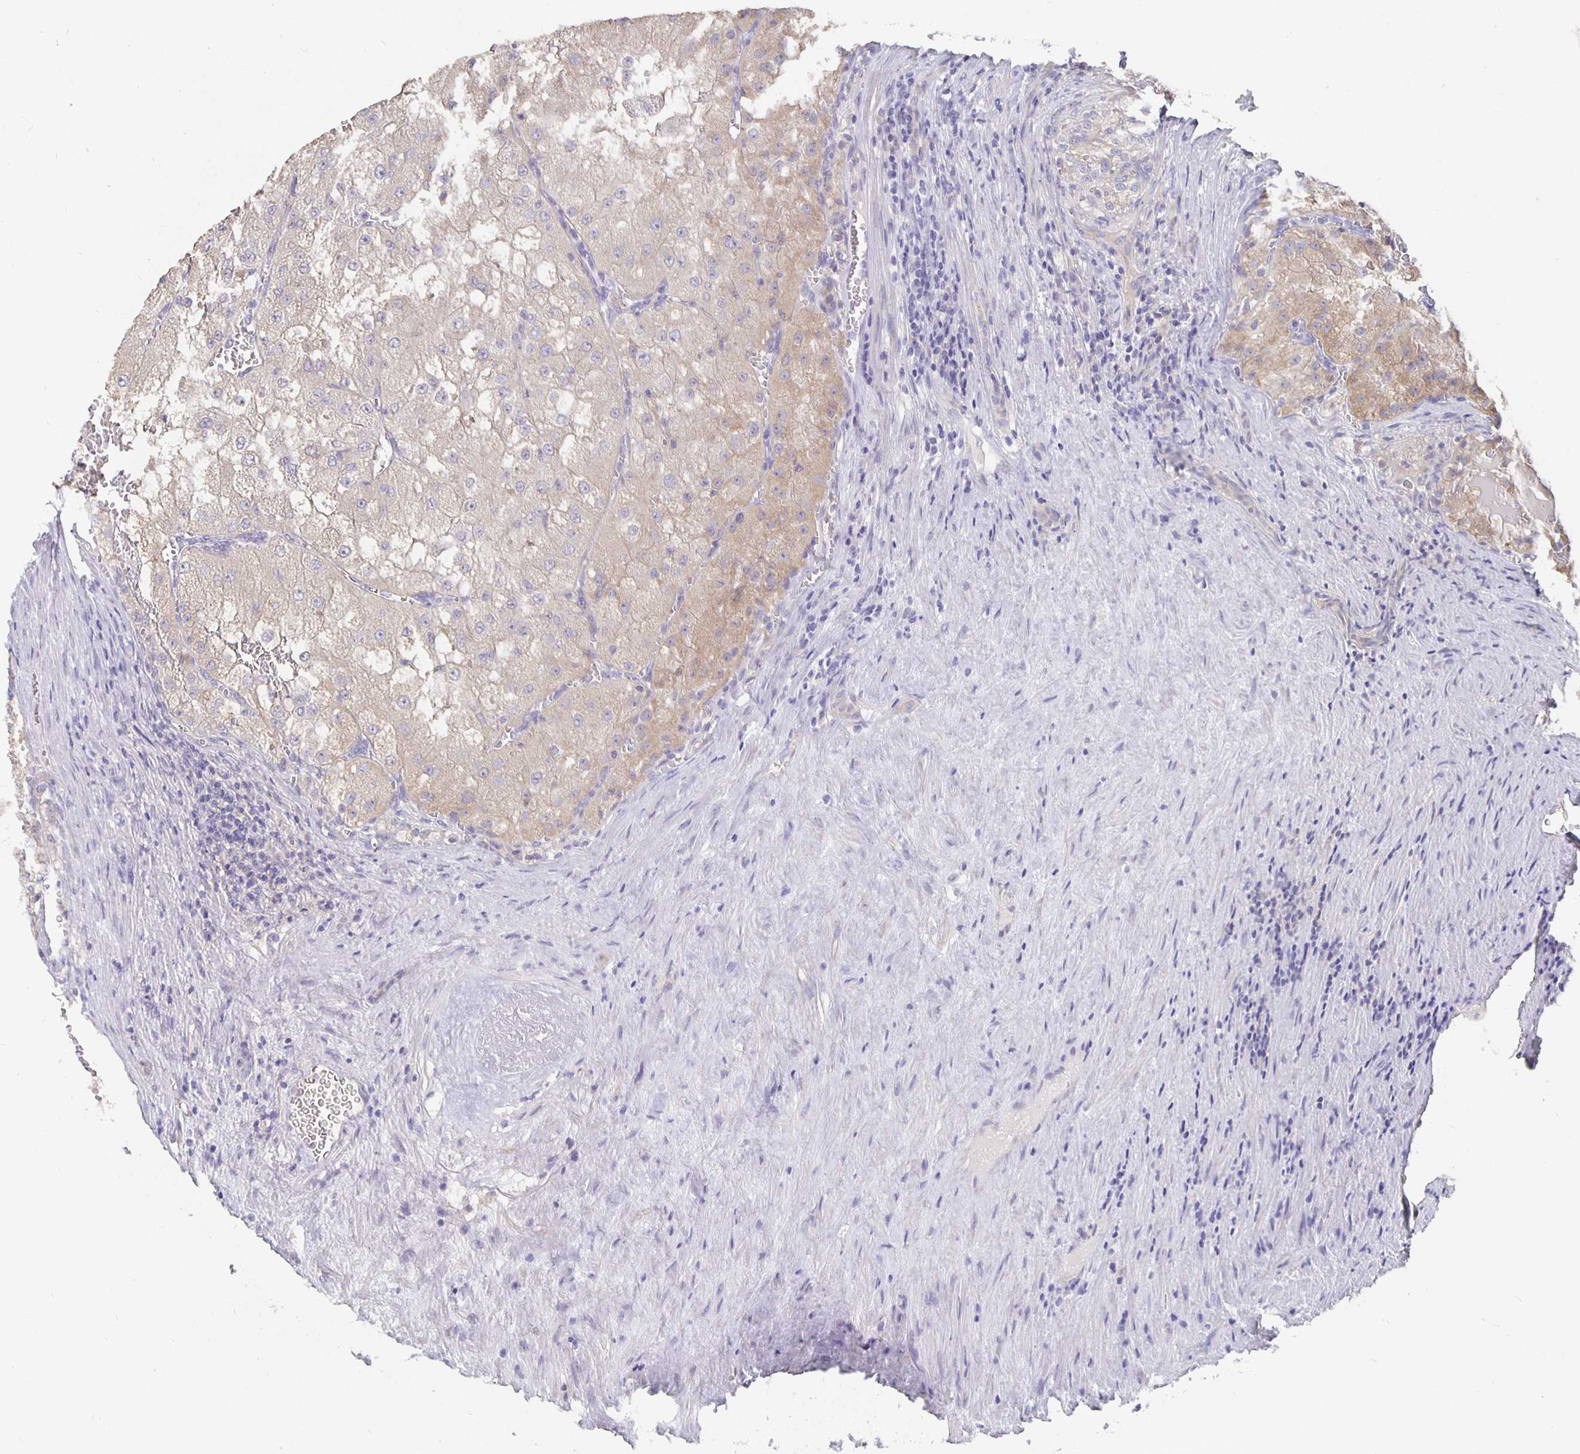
{"staining": {"intensity": "weak", "quantity": "25%-75%", "location": "cytoplasmic/membranous"}, "tissue": "renal cancer", "cell_type": "Tumor cells", "image_type": "cancer", "snomed": [{"axis": "morphology", "description": "Adenocarcinoma, NOS"}, {"axis": "topography", "description": "Kidney"}], "caption": "Tumor cells exhibit weak cytoplasmic/membranous positivity in approximately 25%-75% of cells in renal adenocarcinoma.", "gene": "CFAP74", "patient": {"sex": "female", "age": 74}}